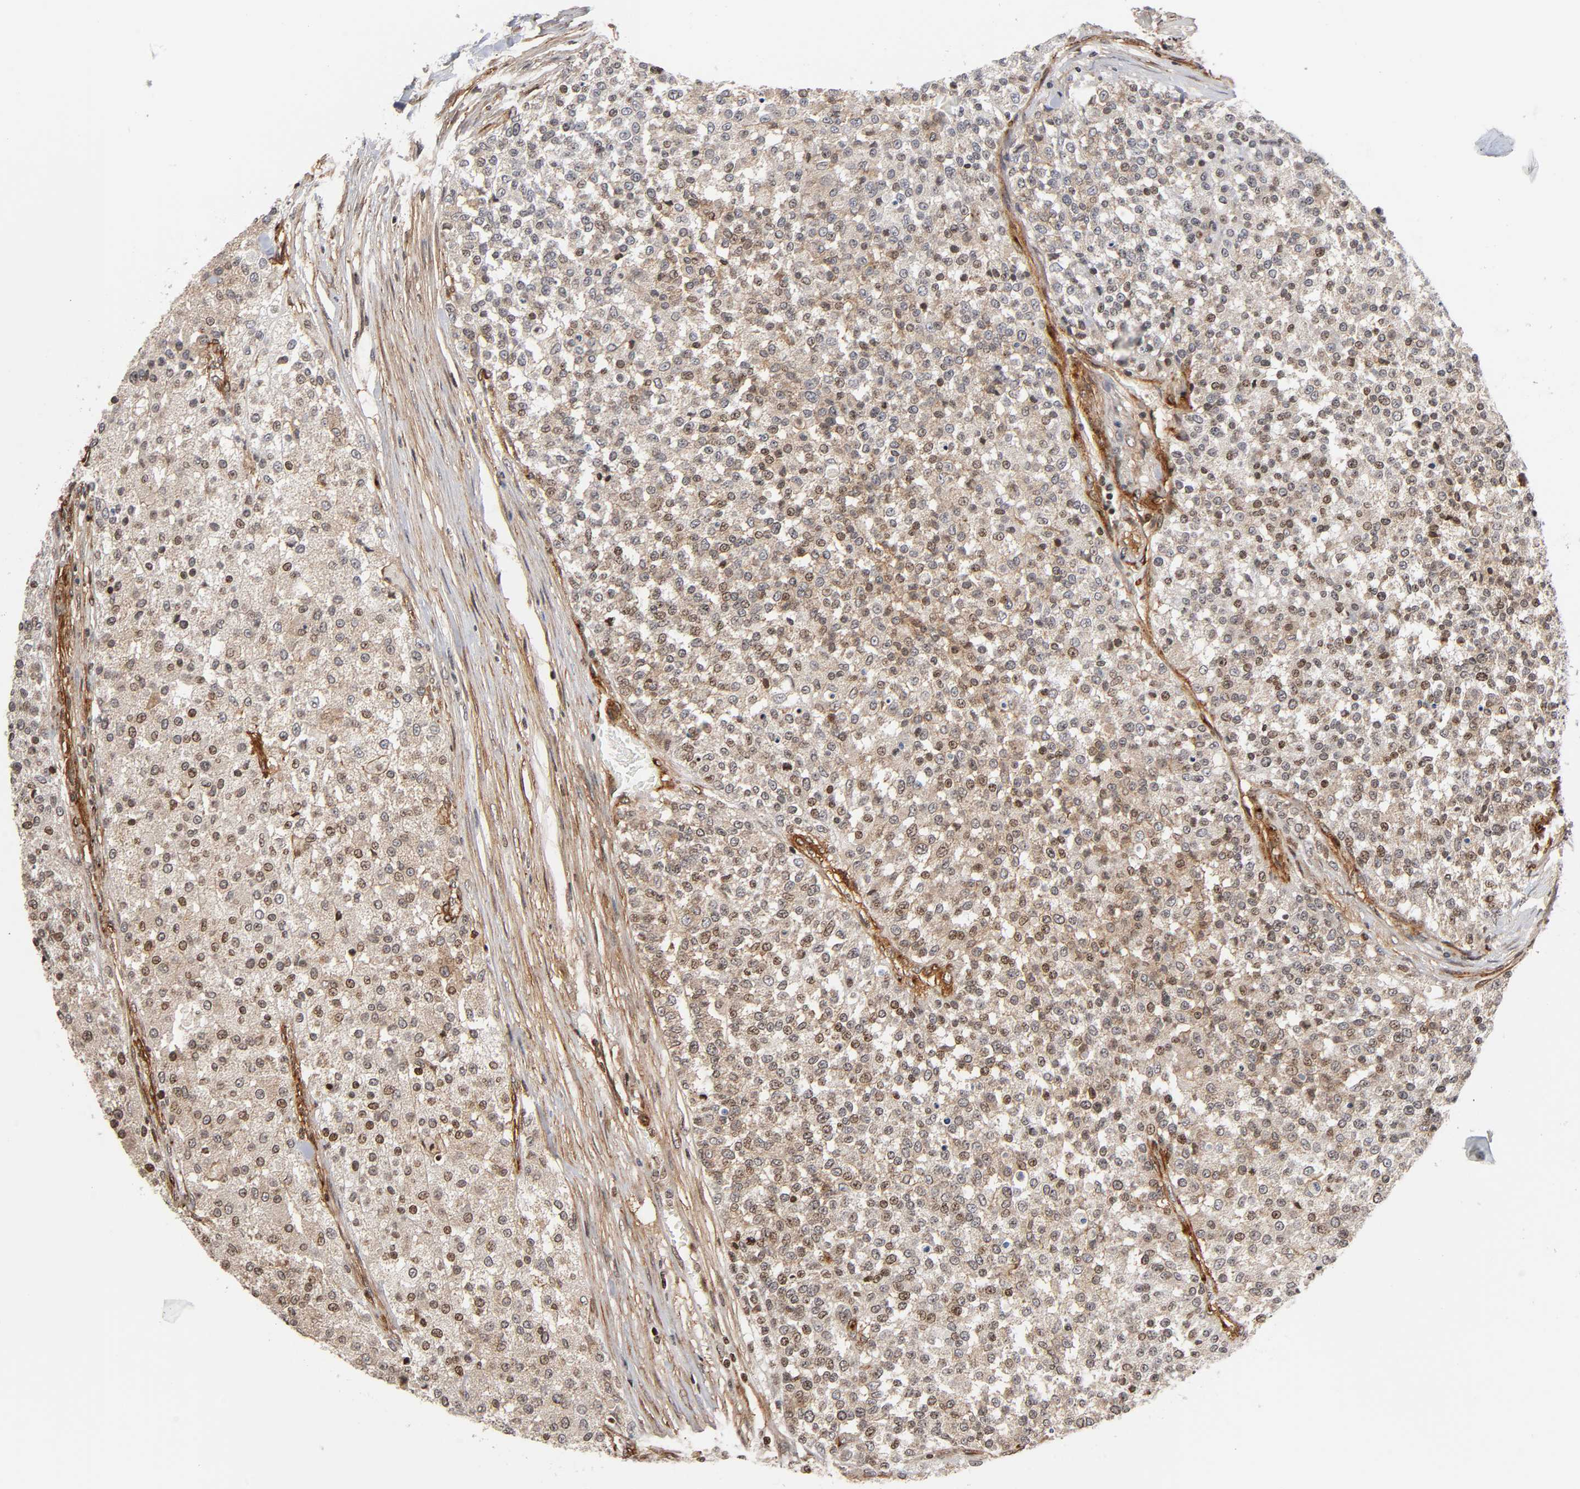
{"staining": {"intensity": "negative", "quantity": "none", "location": "none"}, "tissue": "testis cancer", "cell_type": "Tumor cells", "image_type": "cancer", "snomed": [{"axis": "morphology", "description": "Seminoma, NOS"}, {"axis": "topography", "description": "Testis"}], "caption": "The immunohistochemistry image has no significant staining in tumor cells of testis cancer tissue.", "gene": "ITGAV", "patient": {"sex": "male", "age": 59}}